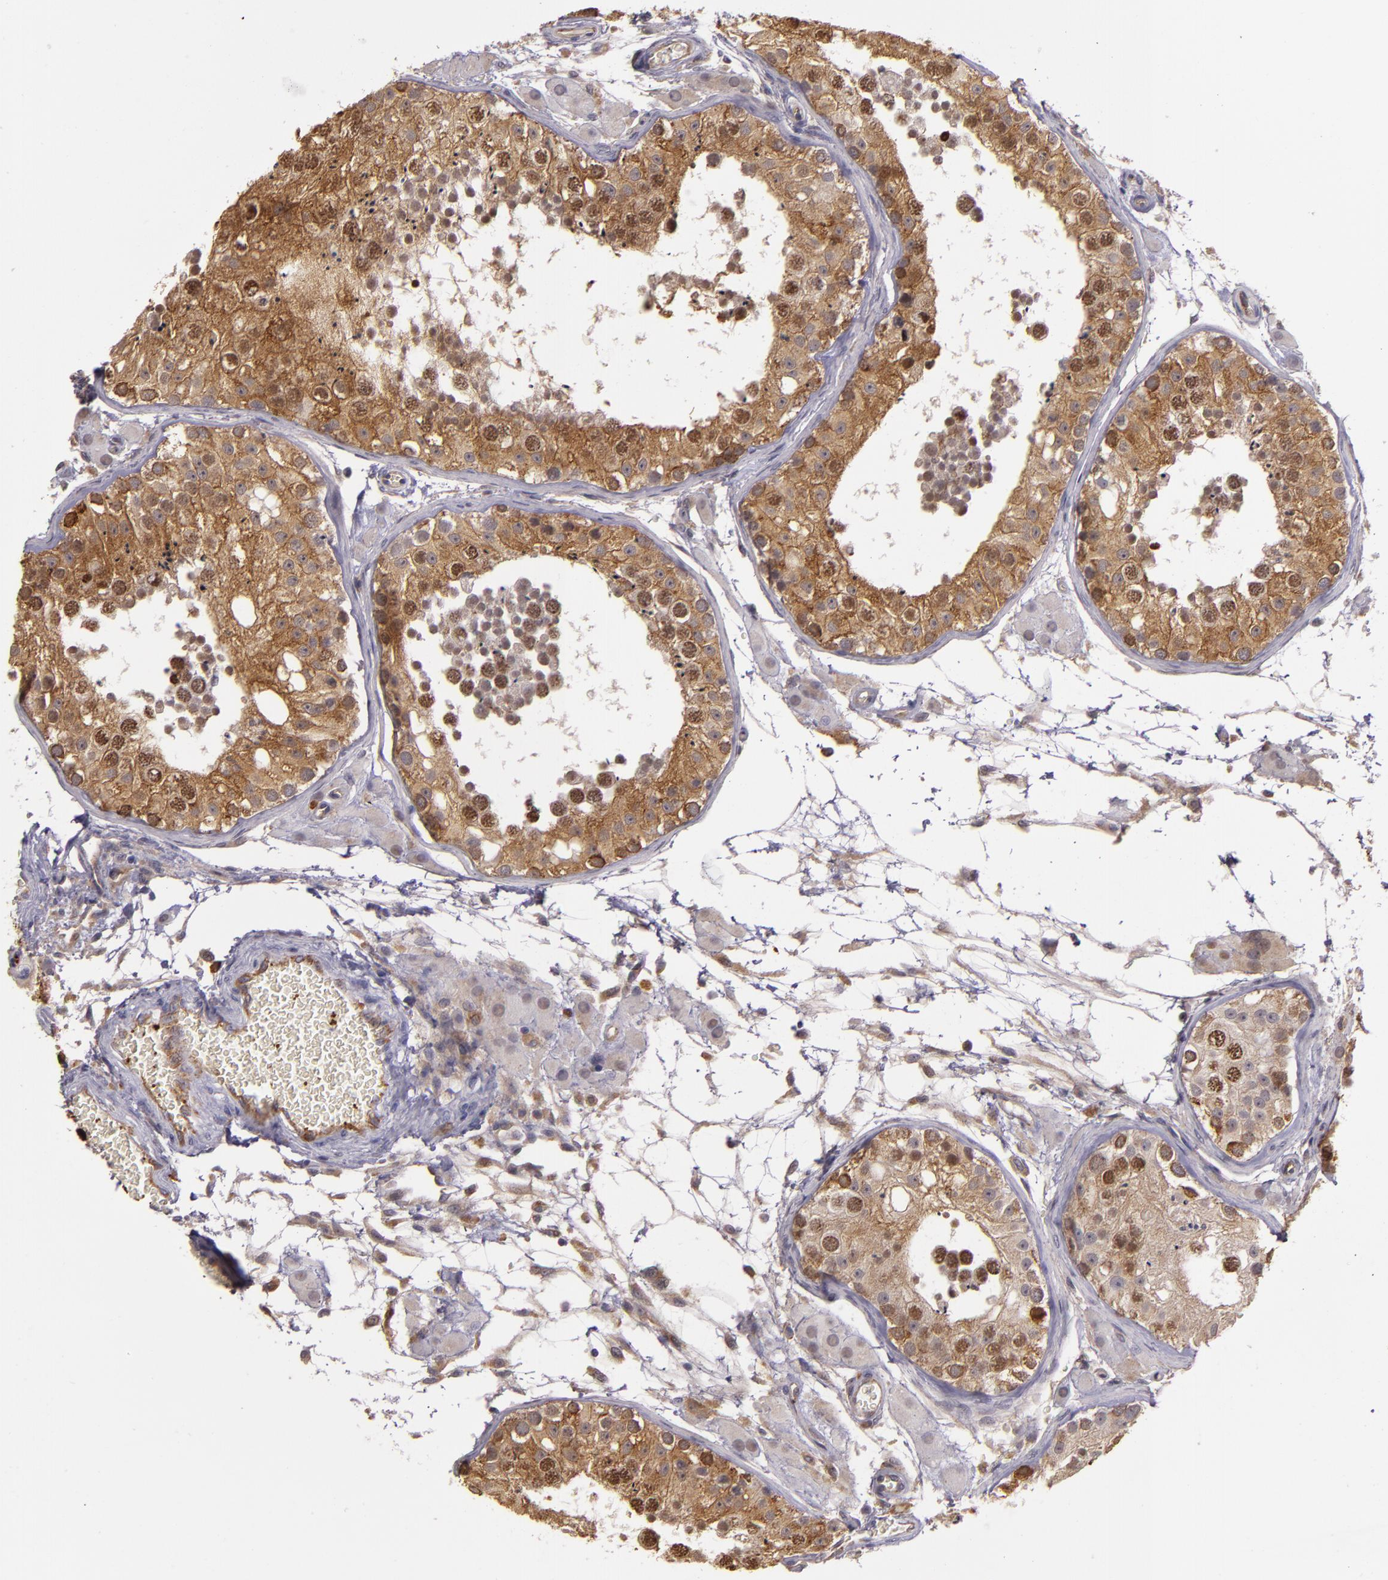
{"staining": {"intensity": "moderate", "quantity": ">75%", "location": "cytoplasmic/membranous,nuclear"}, "tissue": "testis", "cell_type": "Cells in seminiferous ducts", "image_type": "normal", "snomed": [{"axis": "morphology", "description": "Normal tissue, NOS"}, {"axis": "topography", "description": "Testis"}], "caption": "Immunohistochemical staining of normal testis displays >75% levels of moderate cytoplasmic/membranous,nuclear protein expression in about >75% of cells in seminiferous ducts.", "gene": "SYTL4", "patient": {"sex": "male", "age": 26}}